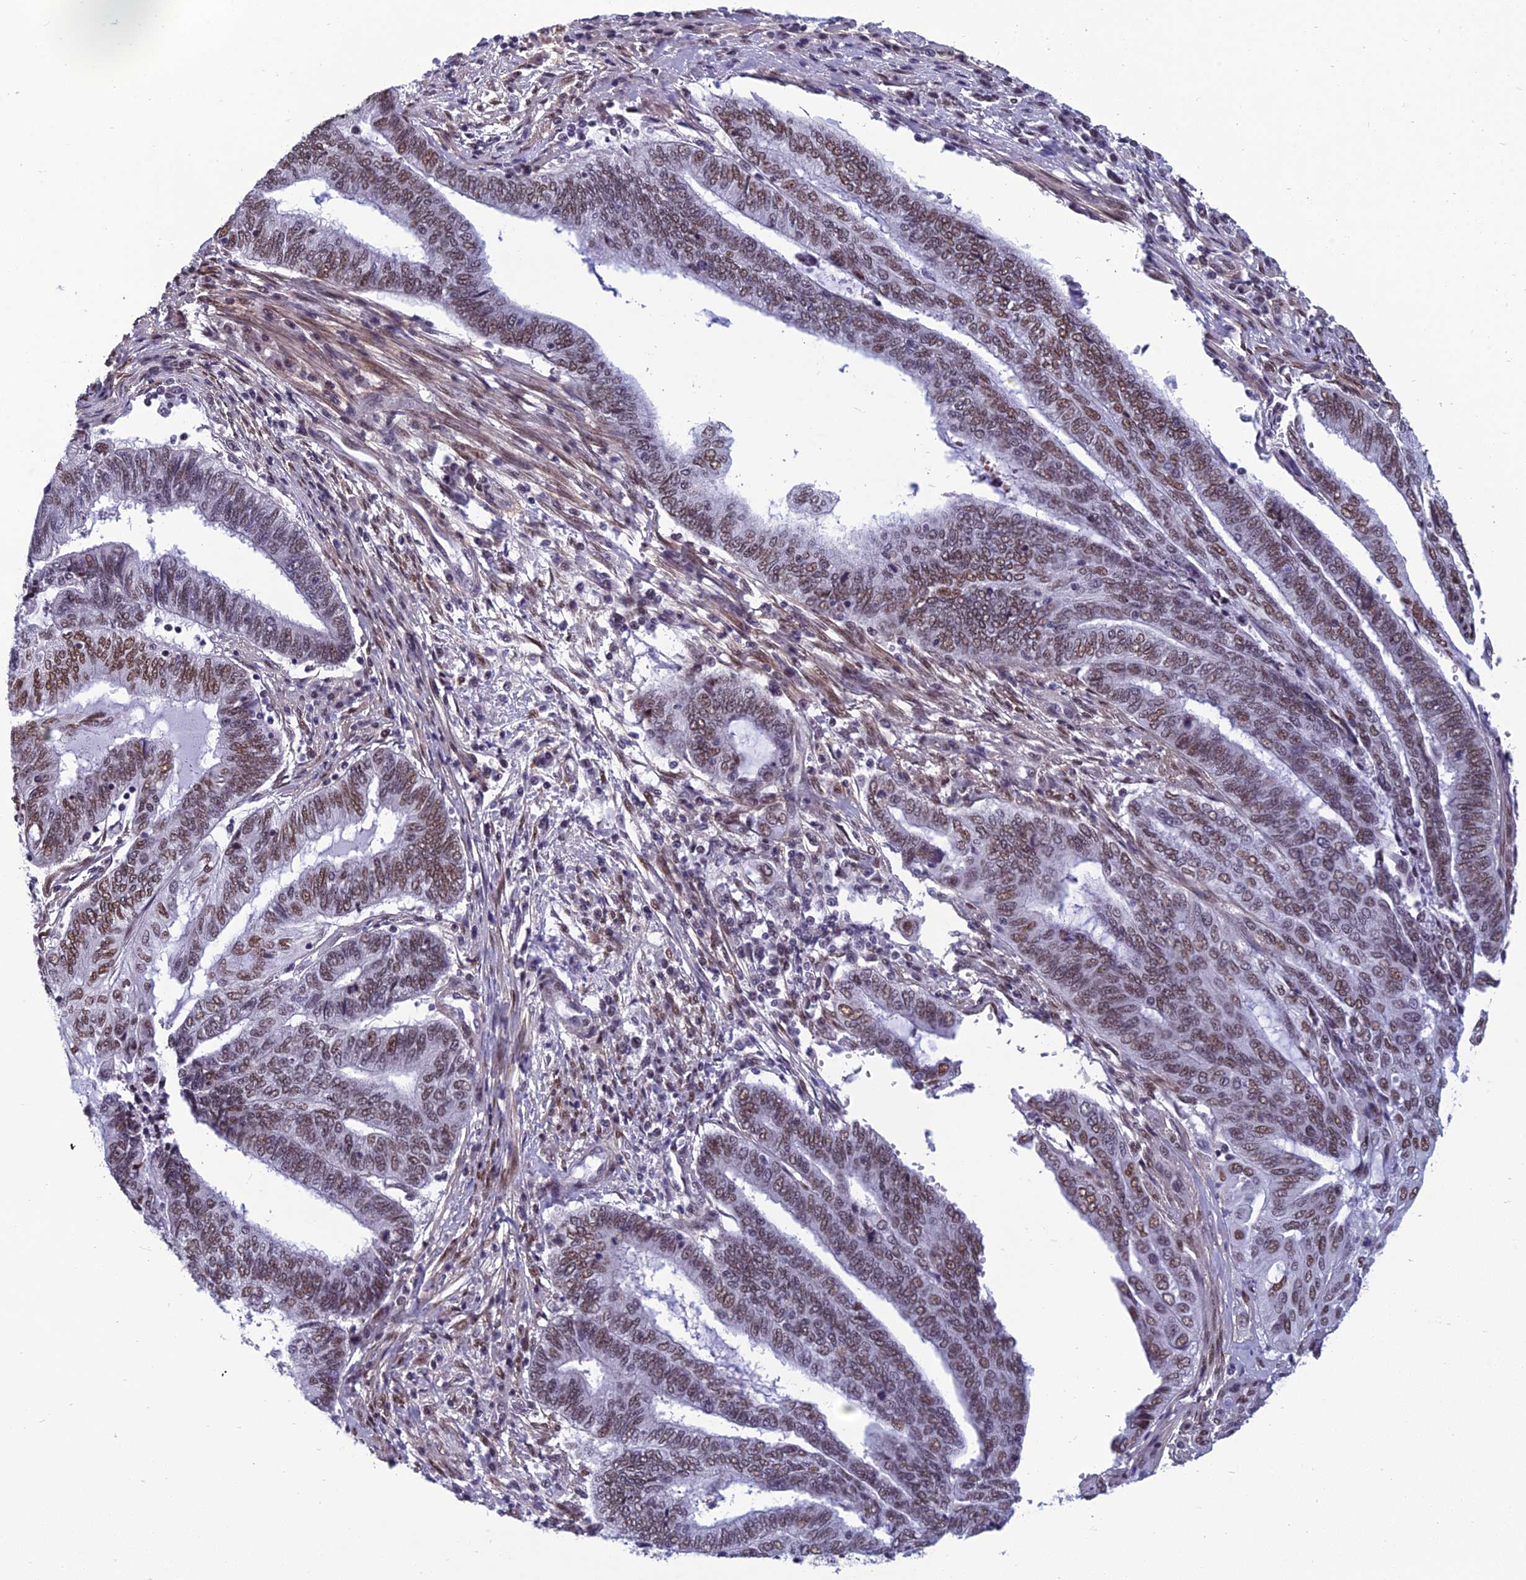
{"staining": {"intensity": "moderate", "quantity": ">75%", "location": "nuclear"}, "tissue": "endometrial cancer", "cell_type": "Tumor cells", "image_type": "cancer", "snomed": [{"axis": "morphology", "description": "Adenocarcinoma, NOS"}, {"axis": "topography", "description": "Uterus"}, {"axis": "topography", "description": "Endometrium"}], "caption": "There is medium levels of moderate nuclear positivity in tumor cells of endometrial adenocarcinoma, as demonstrated by immunohistochemical staining (brown color).", "gene": "RSRC1", "patient": {"sex": "female", "age": 70}}